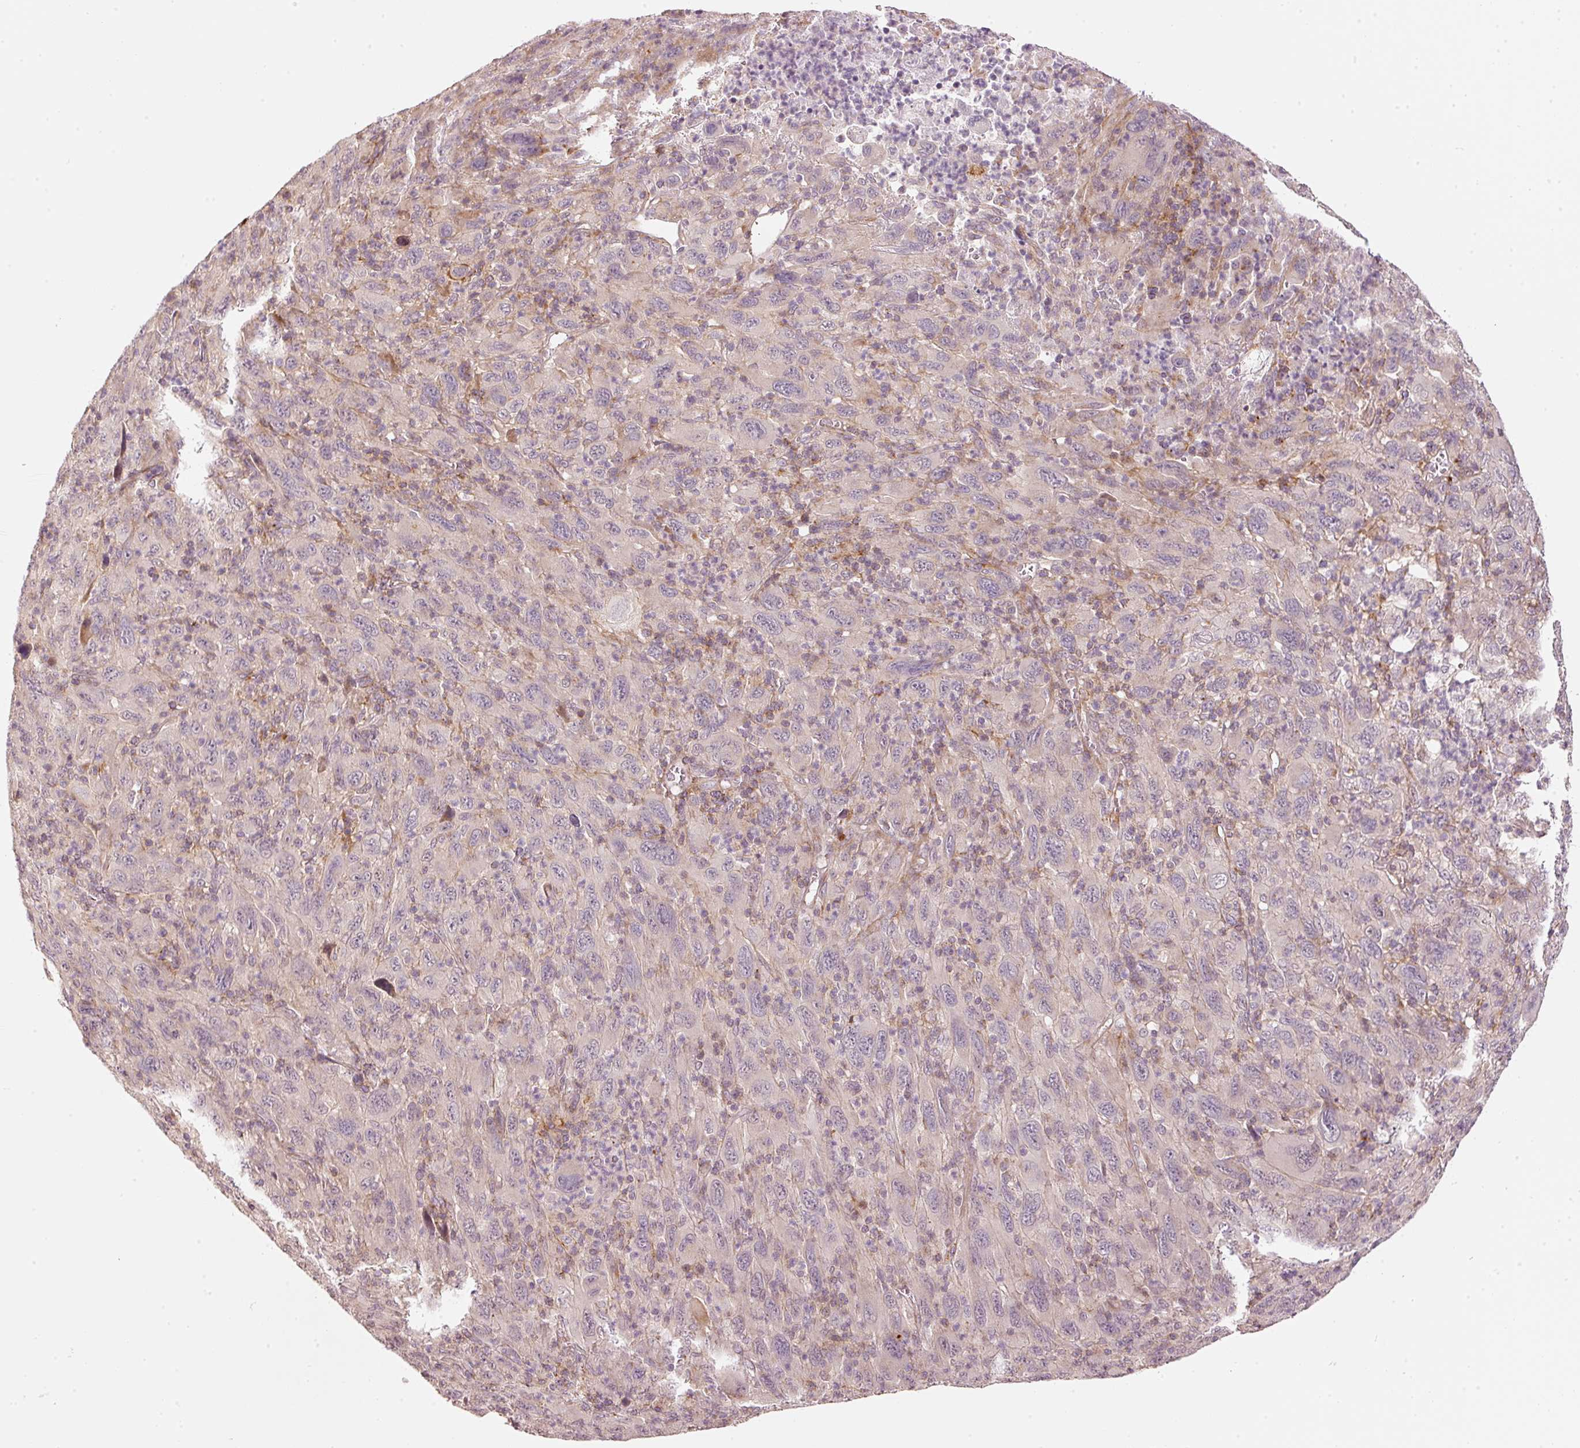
{"staining": {"intensity": "negative", "quantity": "none", "location": "none"}, "tissue": "melanoma", "cell_type": "Tumor cells", "image_type": "cancer", "snomed": [{"axis": "morphology", "description": "Malignant melanoma, Metastatic site"}, {"axis": "topography", "description": "Skin"}], "caption": "IHC image of human malignant melanoma (metastatic site) stained for a protein (brown), which demonstrates no expression in tumor cells.", "gene": "ARHGAP22", "patient": {"sex": "female", "age": 56}}